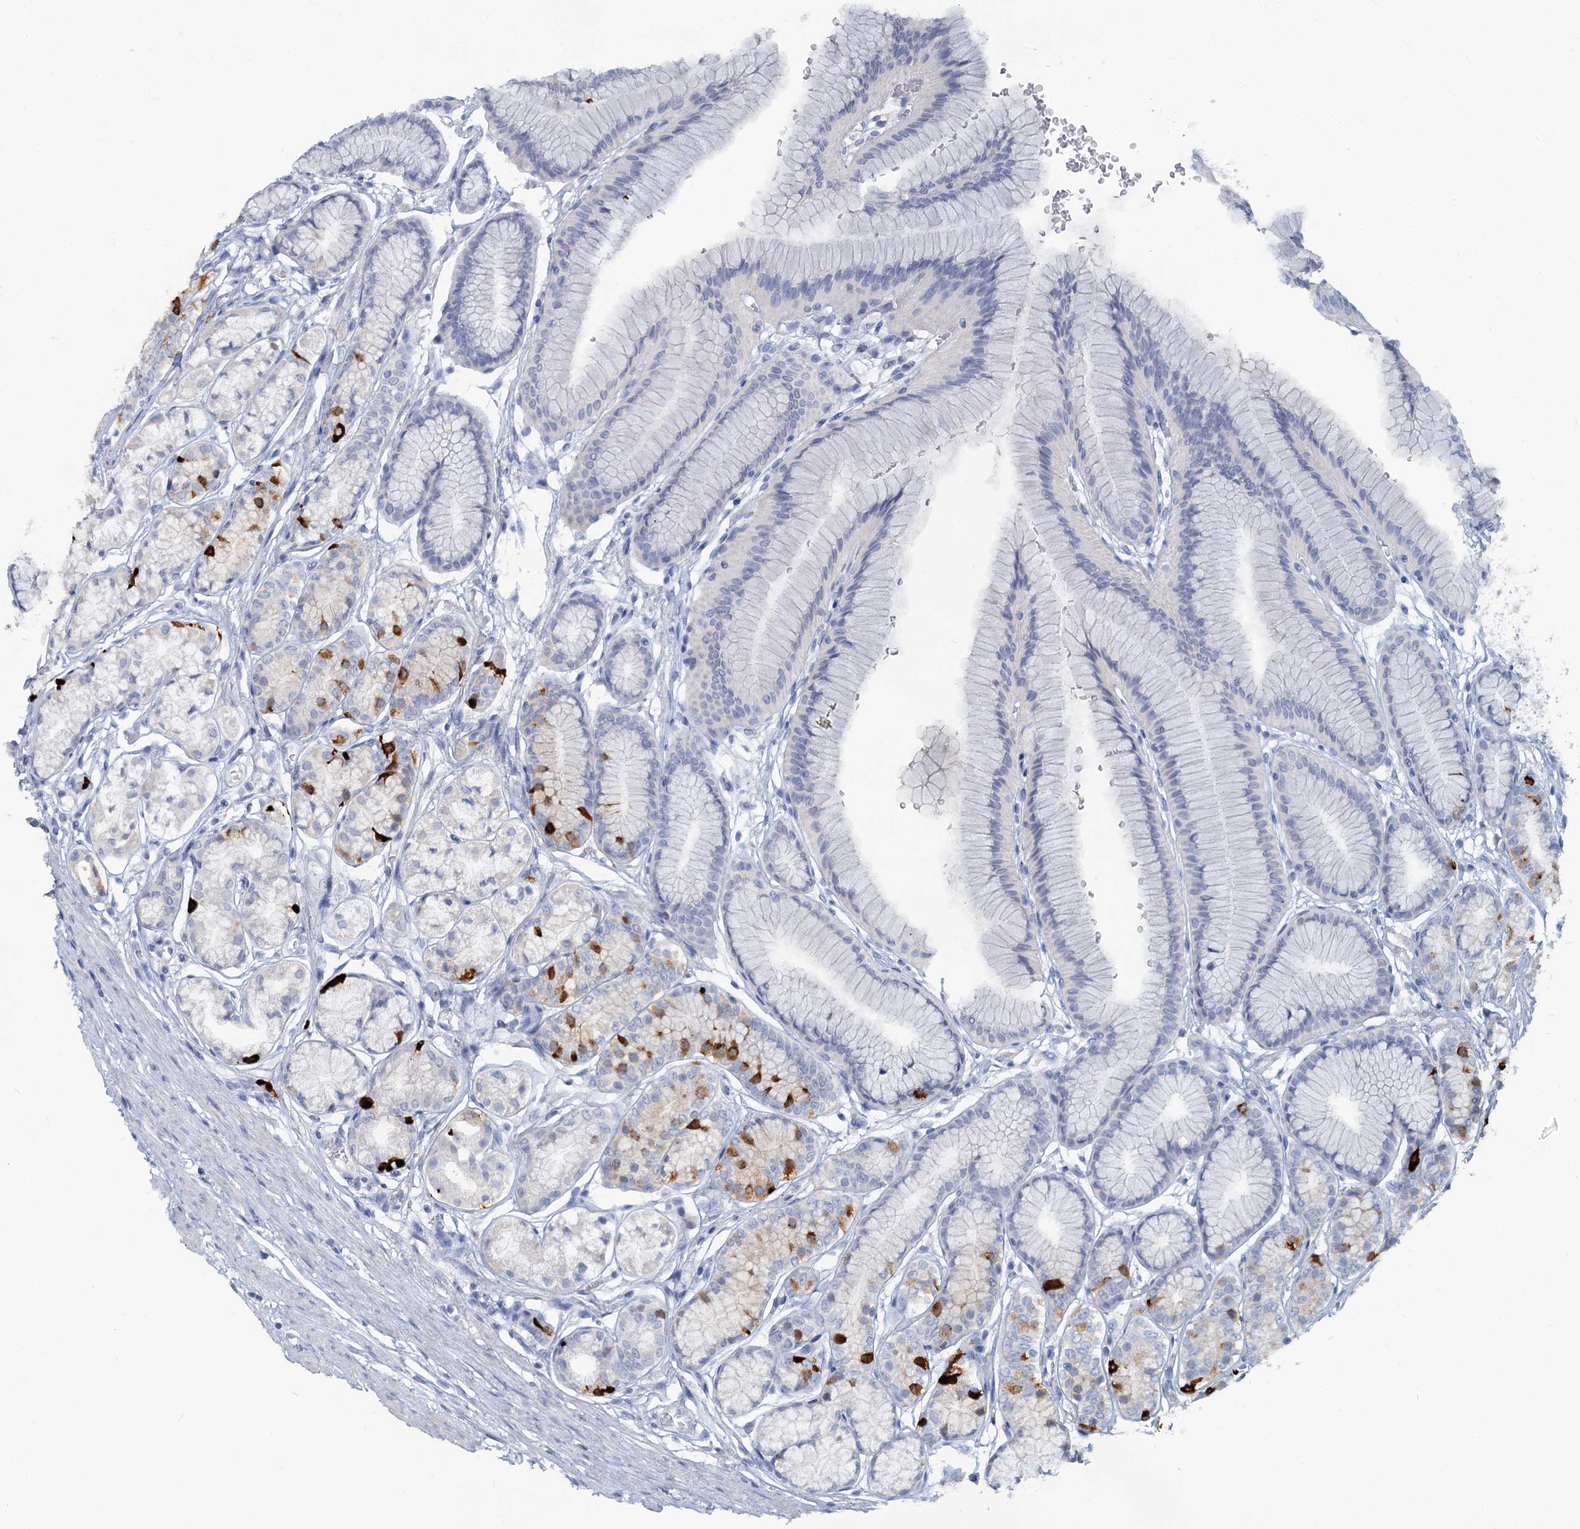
{"staining": {"intensity": "strong", "quantity": "<25%", "location": "cytoplasmic/membranous"}, "tissue": "stomach", "cell_type": "Glandular cells", "image_type": "normal", "snomed": [{"axis": "morphology", "description": "Normal tissue, NOS"}, {"axis": "morphology", "description": "Adenocarcinoma, NOS"}, {"axis": "morphology", "description": "Adenocarcinoma, High grade"}, {"axis": "topography", "description": "Stomach, upper"}, {"axis": "topography", "description": "Stomach"}], "caption": "The micrograph demonstrates staining of benign stomach, revealing strong cytoplasmic/membranous protein staining (brown color) within glandular cells.", "gene": "CHGA", "patient": {"sex": "female", "age": 65}}